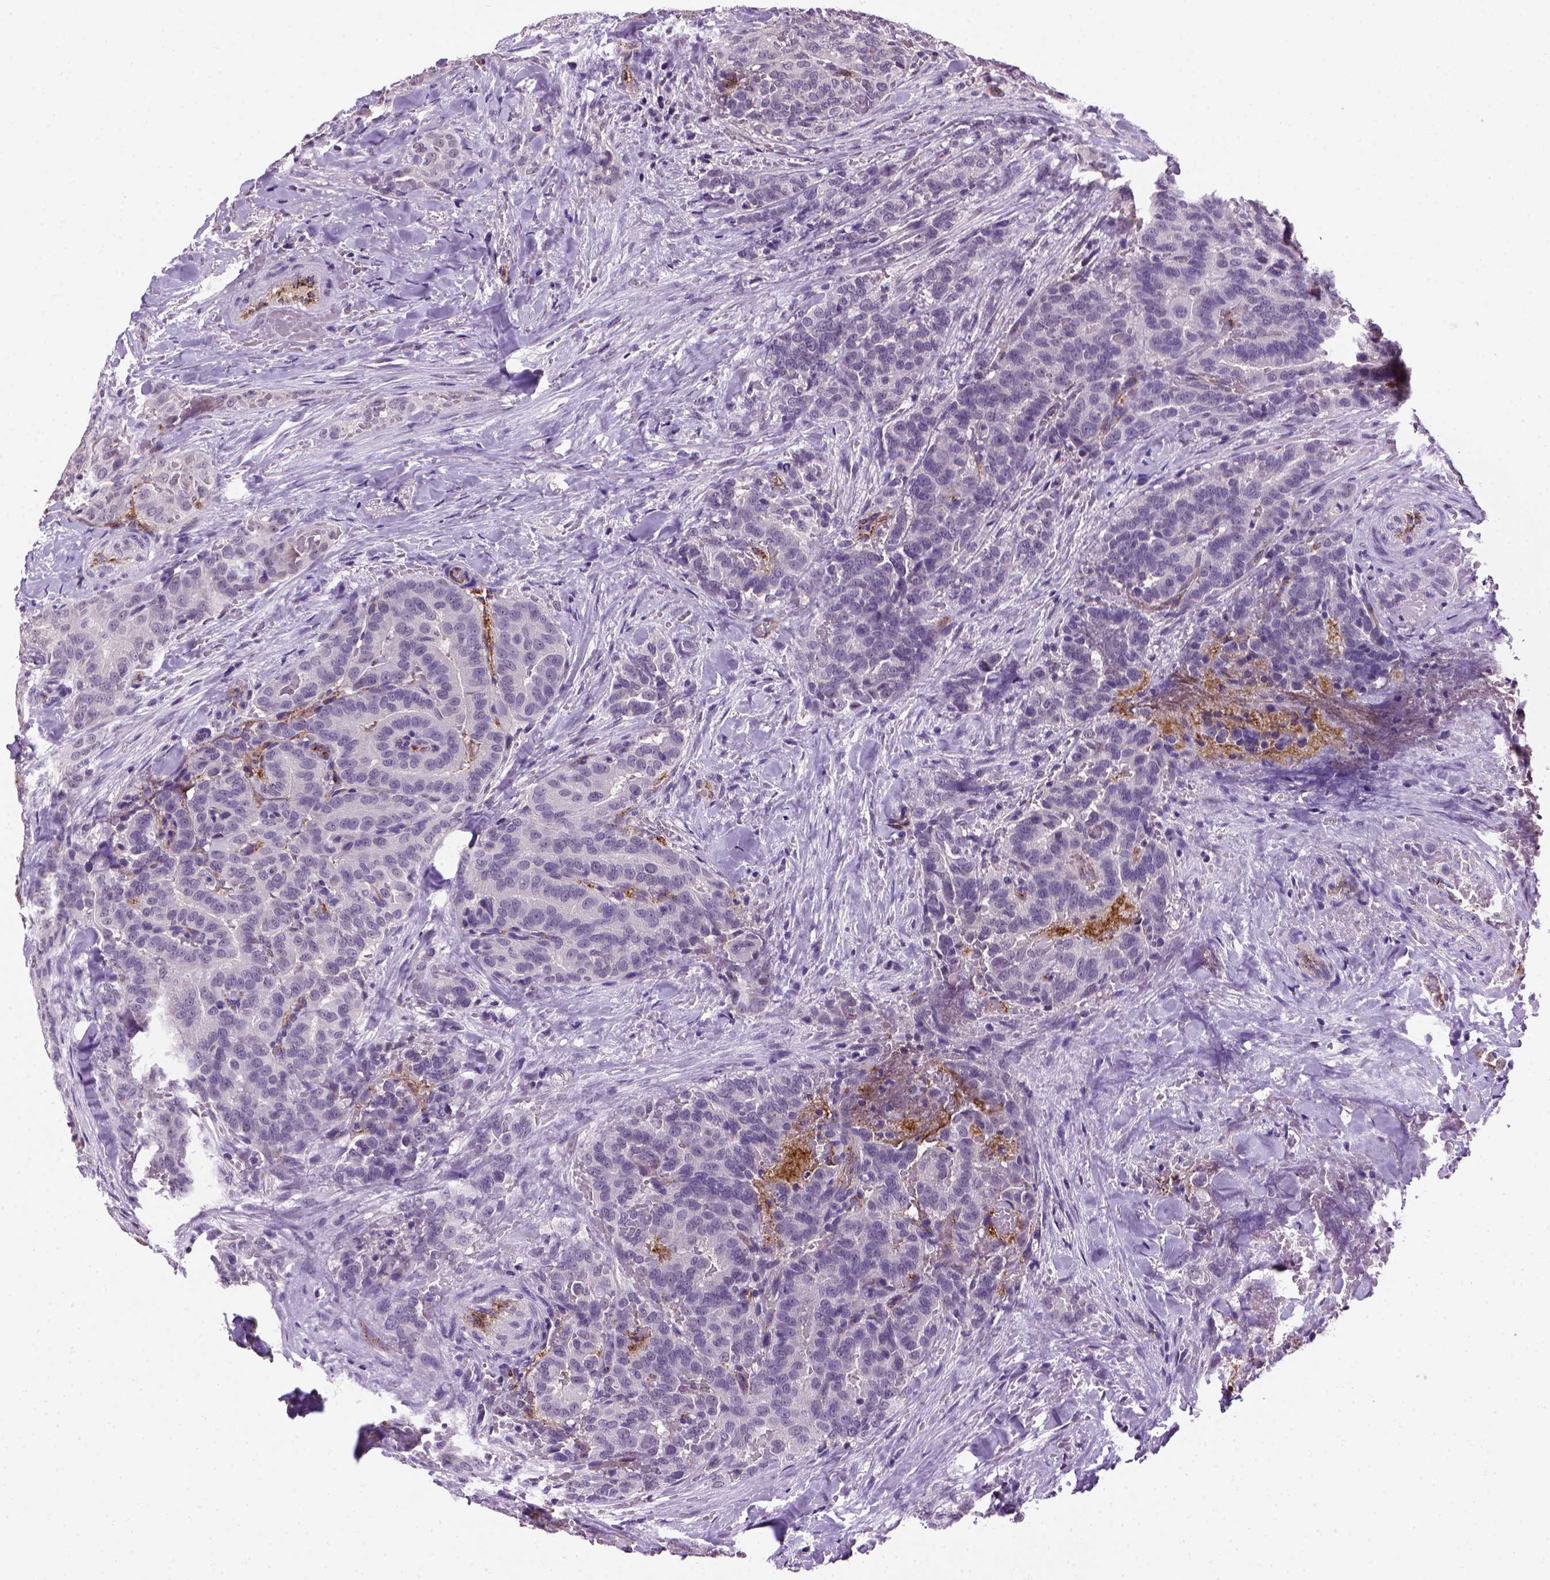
{"staining": {"intensity": "negative", "quantity": "none", "location": "none"}, "tissue": "thyroid cancer", "cell_type": "Tumor cells", "image_type": "cancer", "snomed": [{"axis": "morphology", "description": "Papillary adenocarcinoma, NOS"}, {"axis": "topography", "description": "Thyroid gland"}], "caption": "DAB immunohistochemical staining of human thyroid cancer (papillary adenocarcinoma) exhibits no significant positivity in tumor cells. (DAB (3,3'-diaminobenzidine) immunohistochemistry (IHC) visualized using brightfield microscopy, high magnification).", "gene": "VWF", "patient": {"sex": "male", "age": 61}}